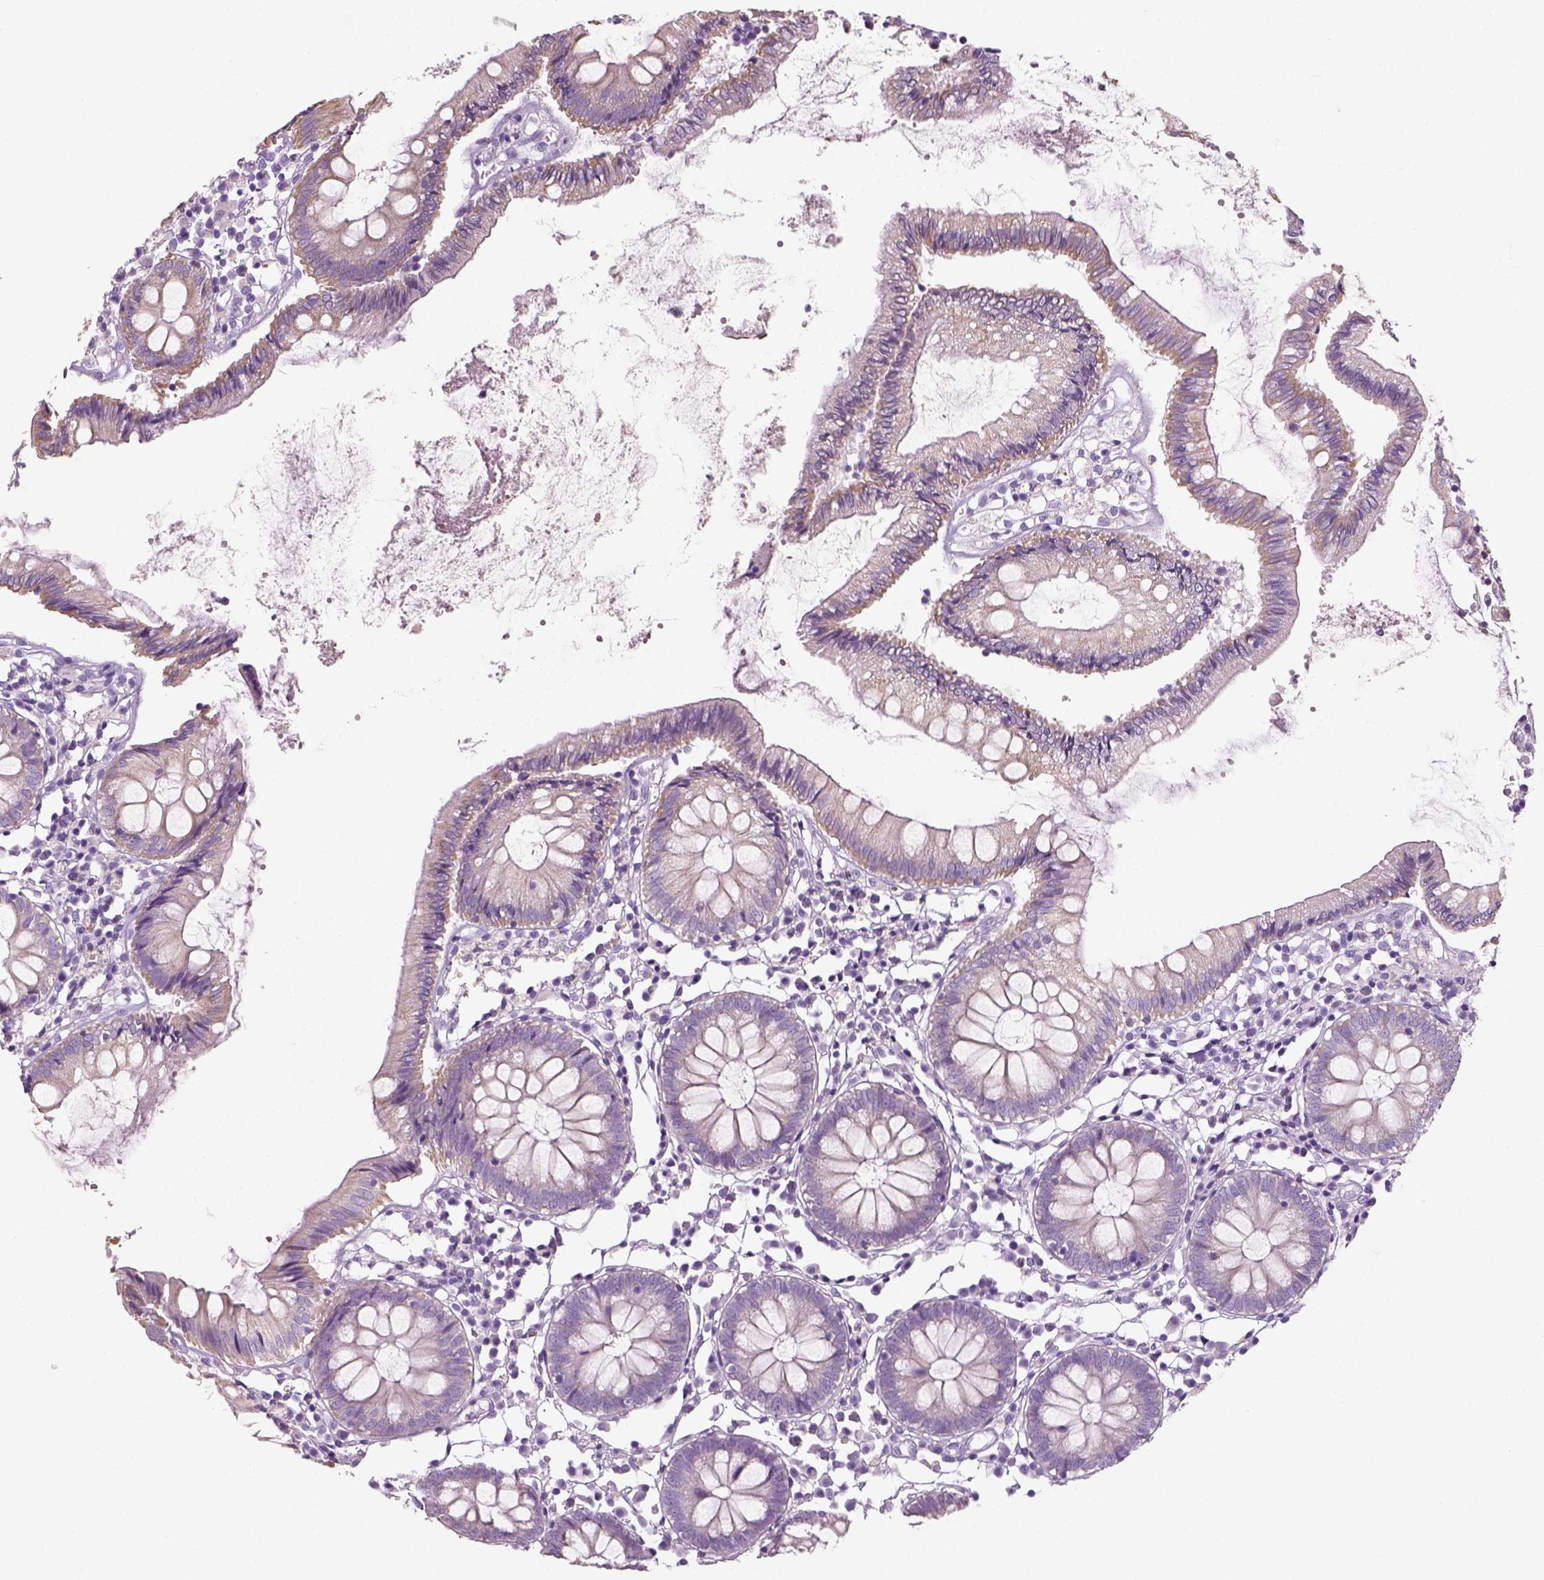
{"staining": {"intensity": "negative", "quantity": "none", "location": "none"}, "tissue": "colon", "cell_type": "Endothelial cells", "image_type": "normal", "snomed": [{"axis": "morphology", "description": "Normal tissue, NOS"}, {"axis": "morphology", "description": "Adenocarcinoma, NOS"}, {"axis": "topography", "description": "Colon"}], "caption": "The histopathology image reveals no staining of endothelial cells in benign colon.", "gene": "SLC12A5", "patient": {"sex": "male", "age": 83}}